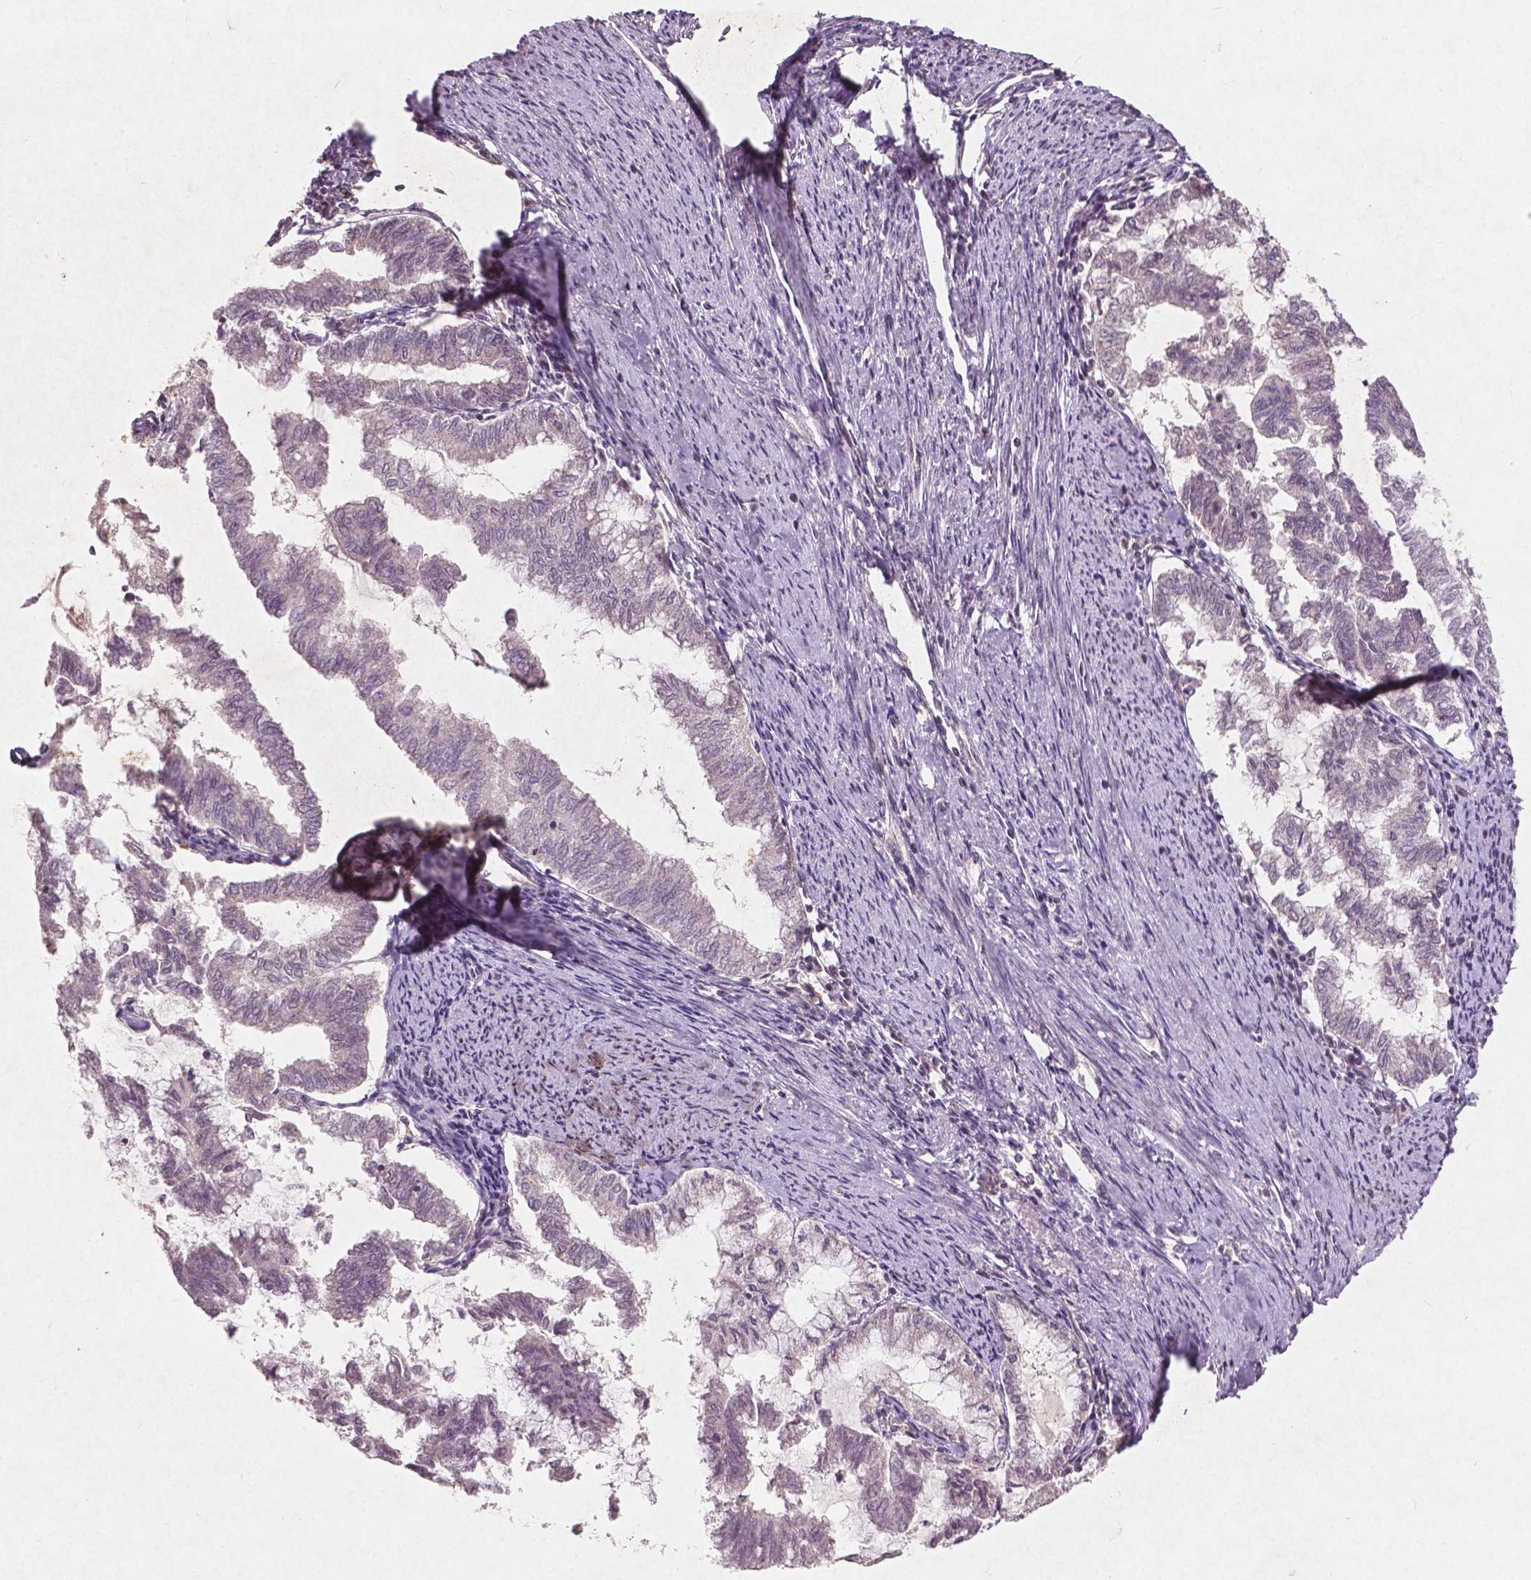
{"staining": {"intensity": "negative", "quantity": "none", "location": "none"}, "tissue": "endometrial cancer", "cell_type": "Tumor cells", "image_type": "cancer", "snomed": [{"axis": "morphology", "description": "Adenocarcinoma, NOS"}, {"axis": "topography", "description": "Endometrium"}], "caption": "Histopathology image shows no significant protein expression in tumor cells of endometrial cancer (adenocarcinoma). (DAB (3,3'-diaminobenzidine) IHC, high magnification).", "gene": "SMAD2", "patient": {"sex": "female", "age": 79}}